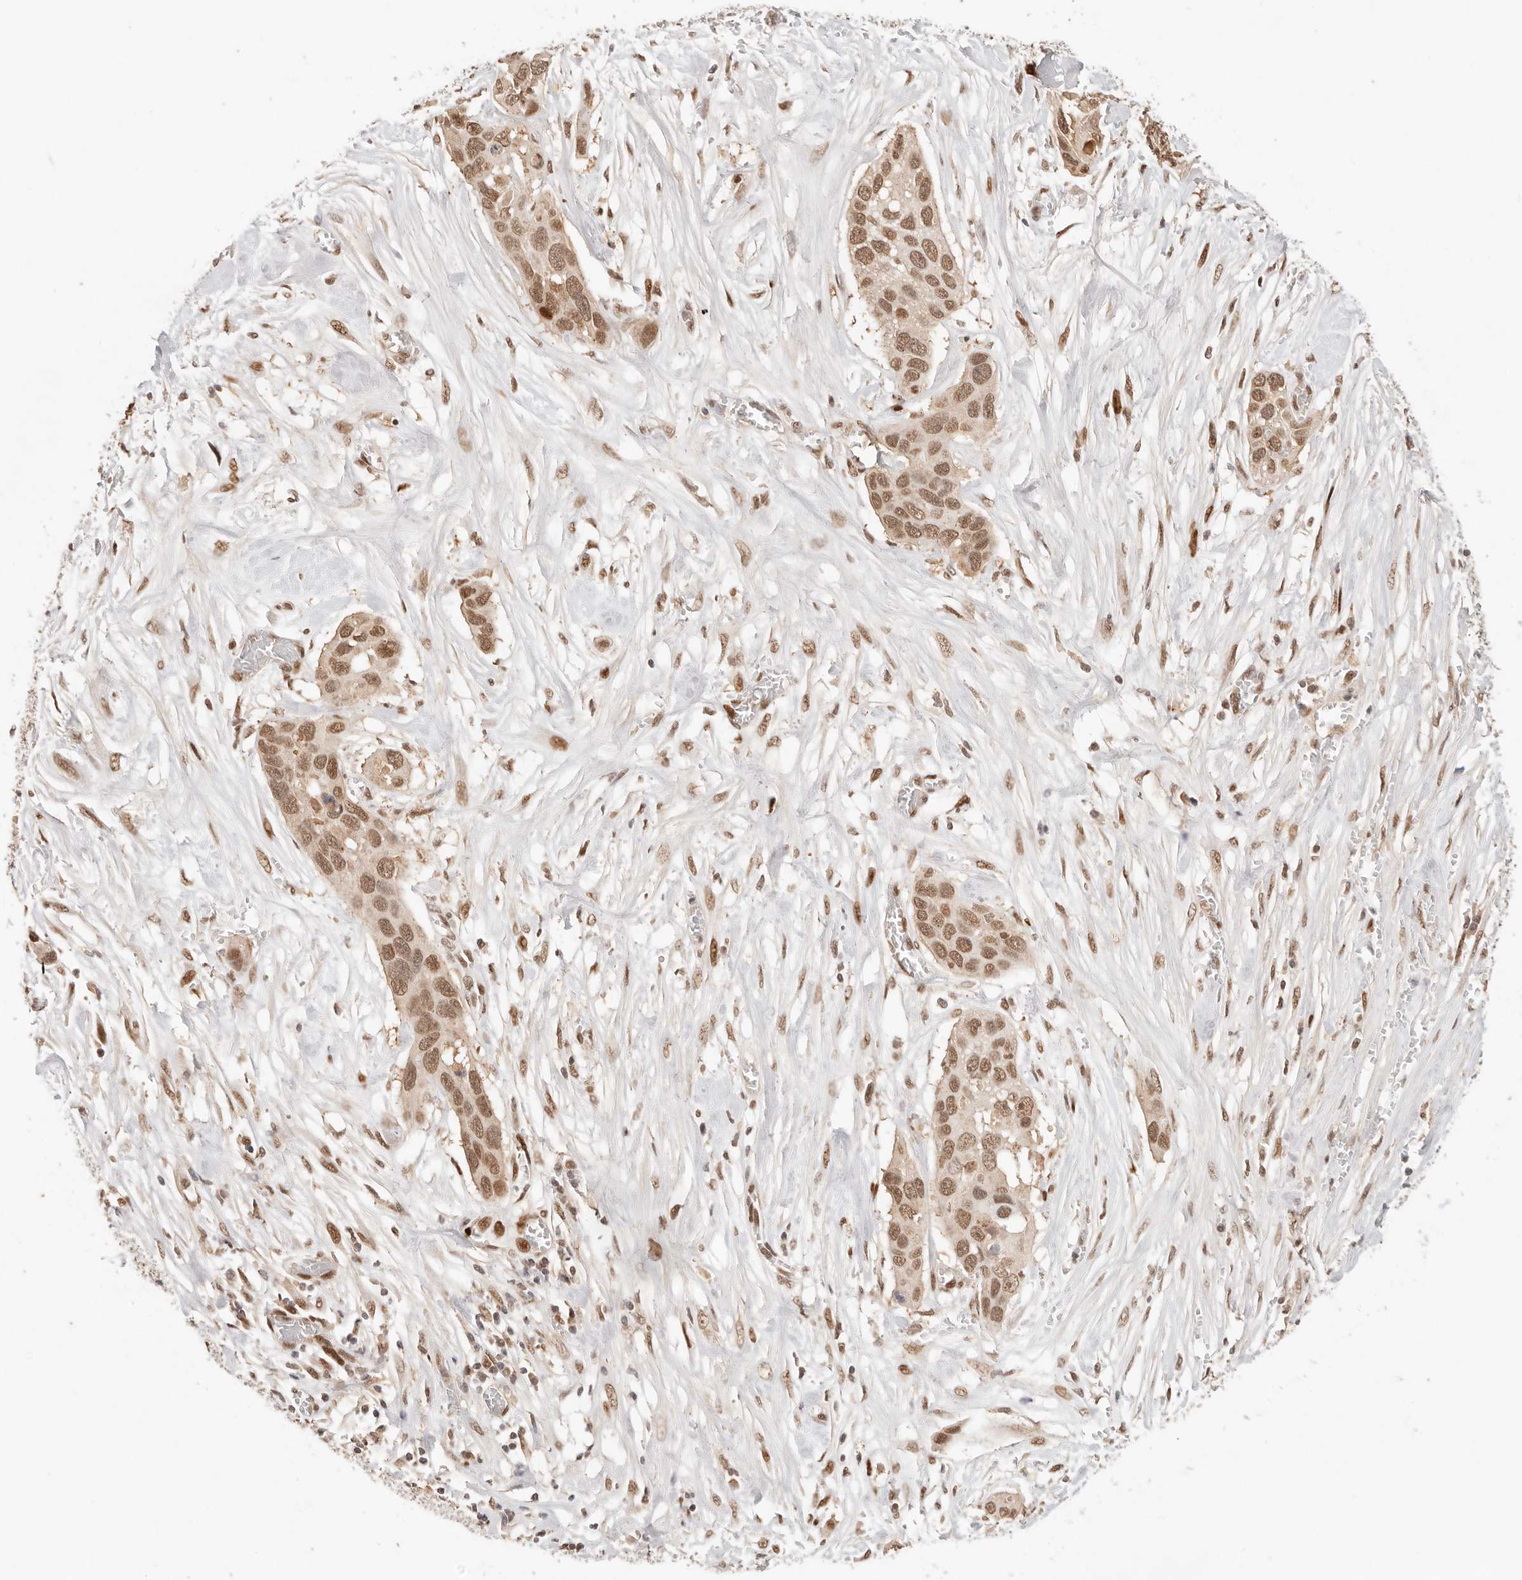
{"staining": {"intensity": "moderate", "quantity": ">75%", "location": "nuclear"}, "tissue": "pancreatic cancer", "cell_type": "Tumor cells", "image_type": "cancer", "snomed": [{"axis": "morphology", "description": "Adenocarcinoma, NOS"}, {"axis": "topography", "description": "Pancreas"}], "caption": "A brown stain shows moderate nuclear expression of a protein in human adenocarcinoma (pancreatic) tumor cells.", "gene": "NPAS2", "patient": {"sex": "female", "age": 60}}